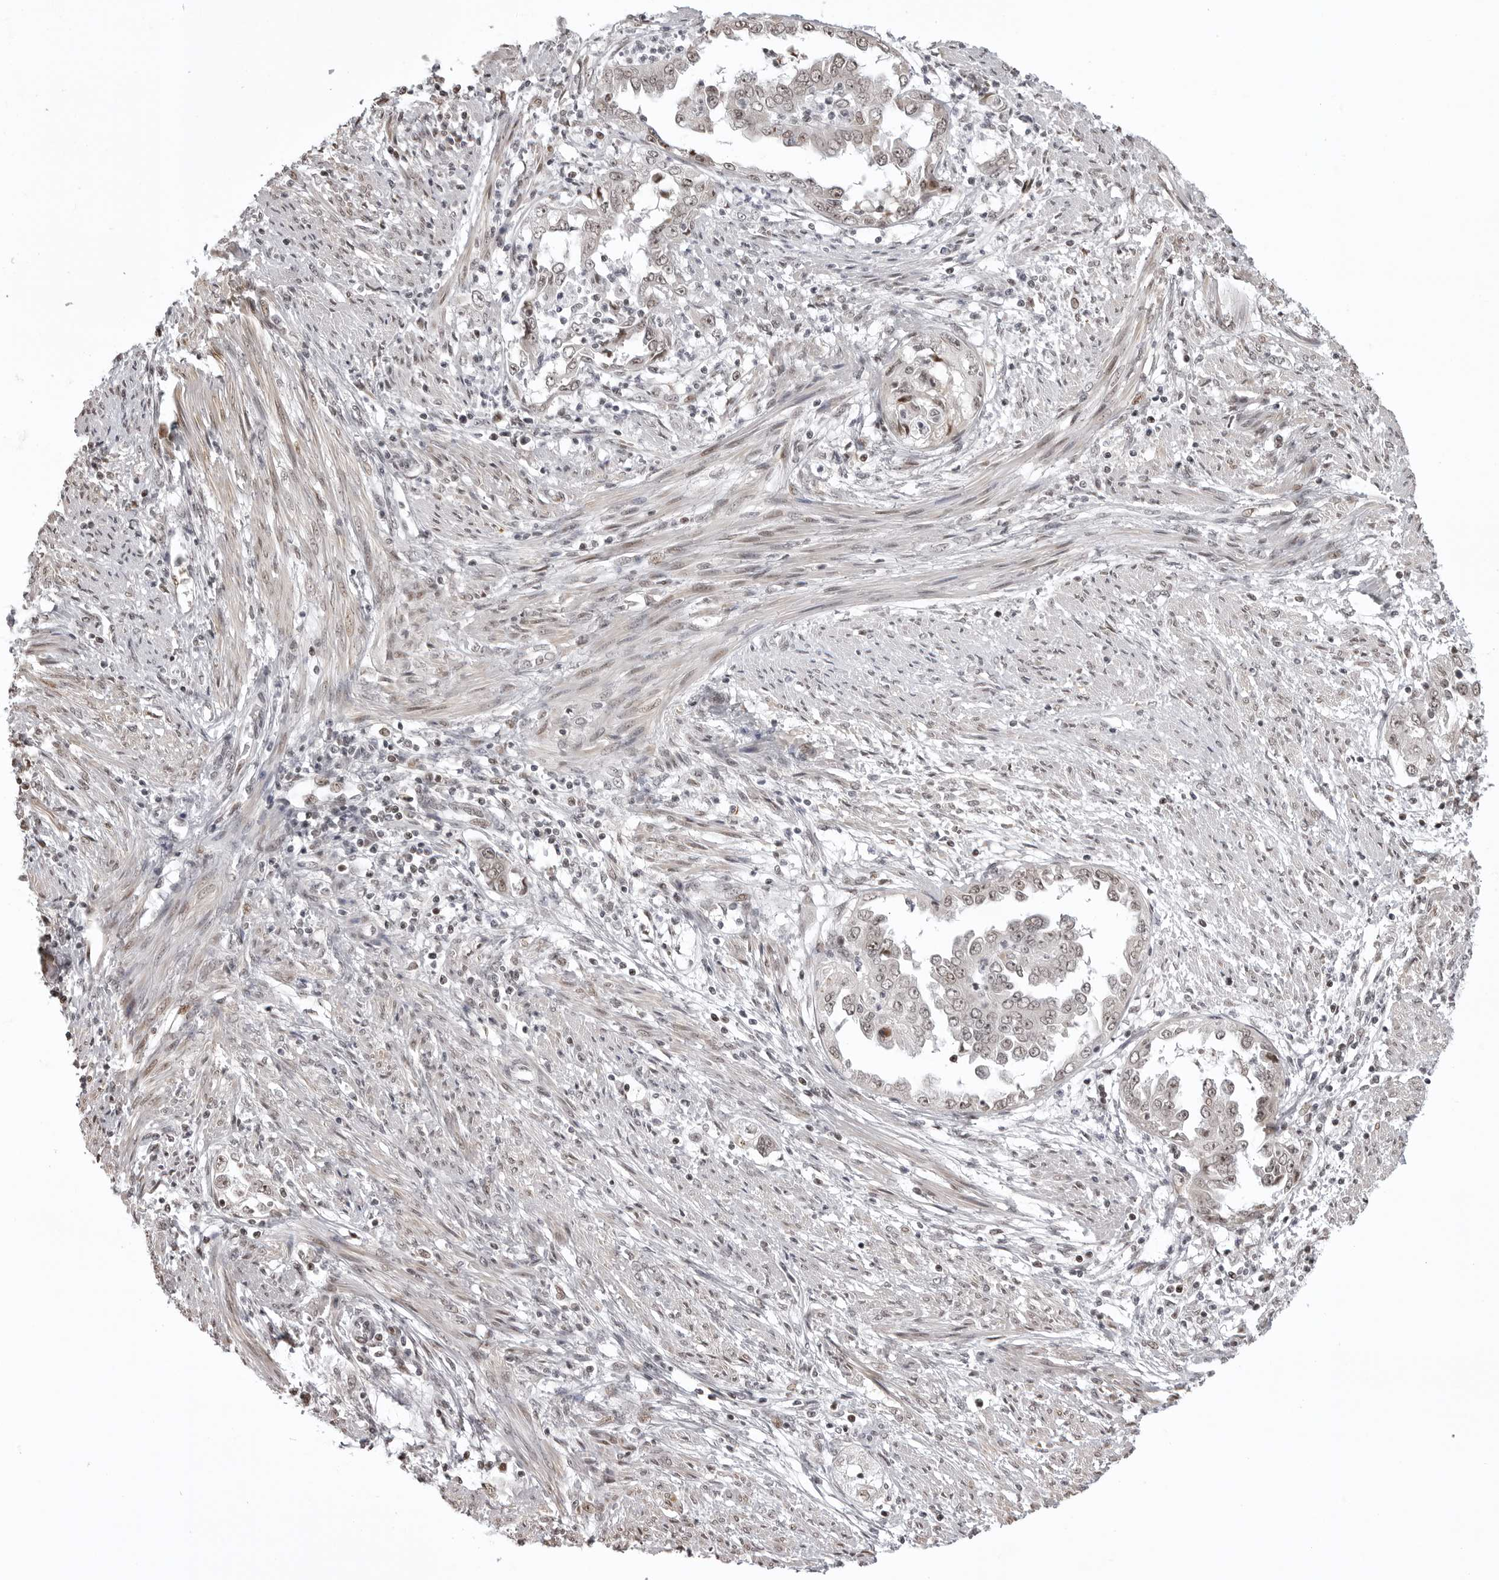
{"staining": {"intensity": "weak", "quantity": "25%-75%", "location": "nuclear"}, "tissue": "endometrial cancer", "cell_type": "Tumor cells", "image_type": "cancer", "snomed": [{"axis": "morphology", "description": "Adenocarcinoma, NOS"}, {"axis": "topography", "description": "Endometrium"}], "caption": "Protein expression by immunohistochemistry reveals weak nuclear expression in approximately 25%-75% of tumor cells in endometrial cancer. The staining was performed using DAB to visualize the protein expression in brown, while the nuclei were stained in blue with hematoxylin (Magnification: 20x).", "gene": "PHF3", "patient": {"sex": "female", "age": 85}}